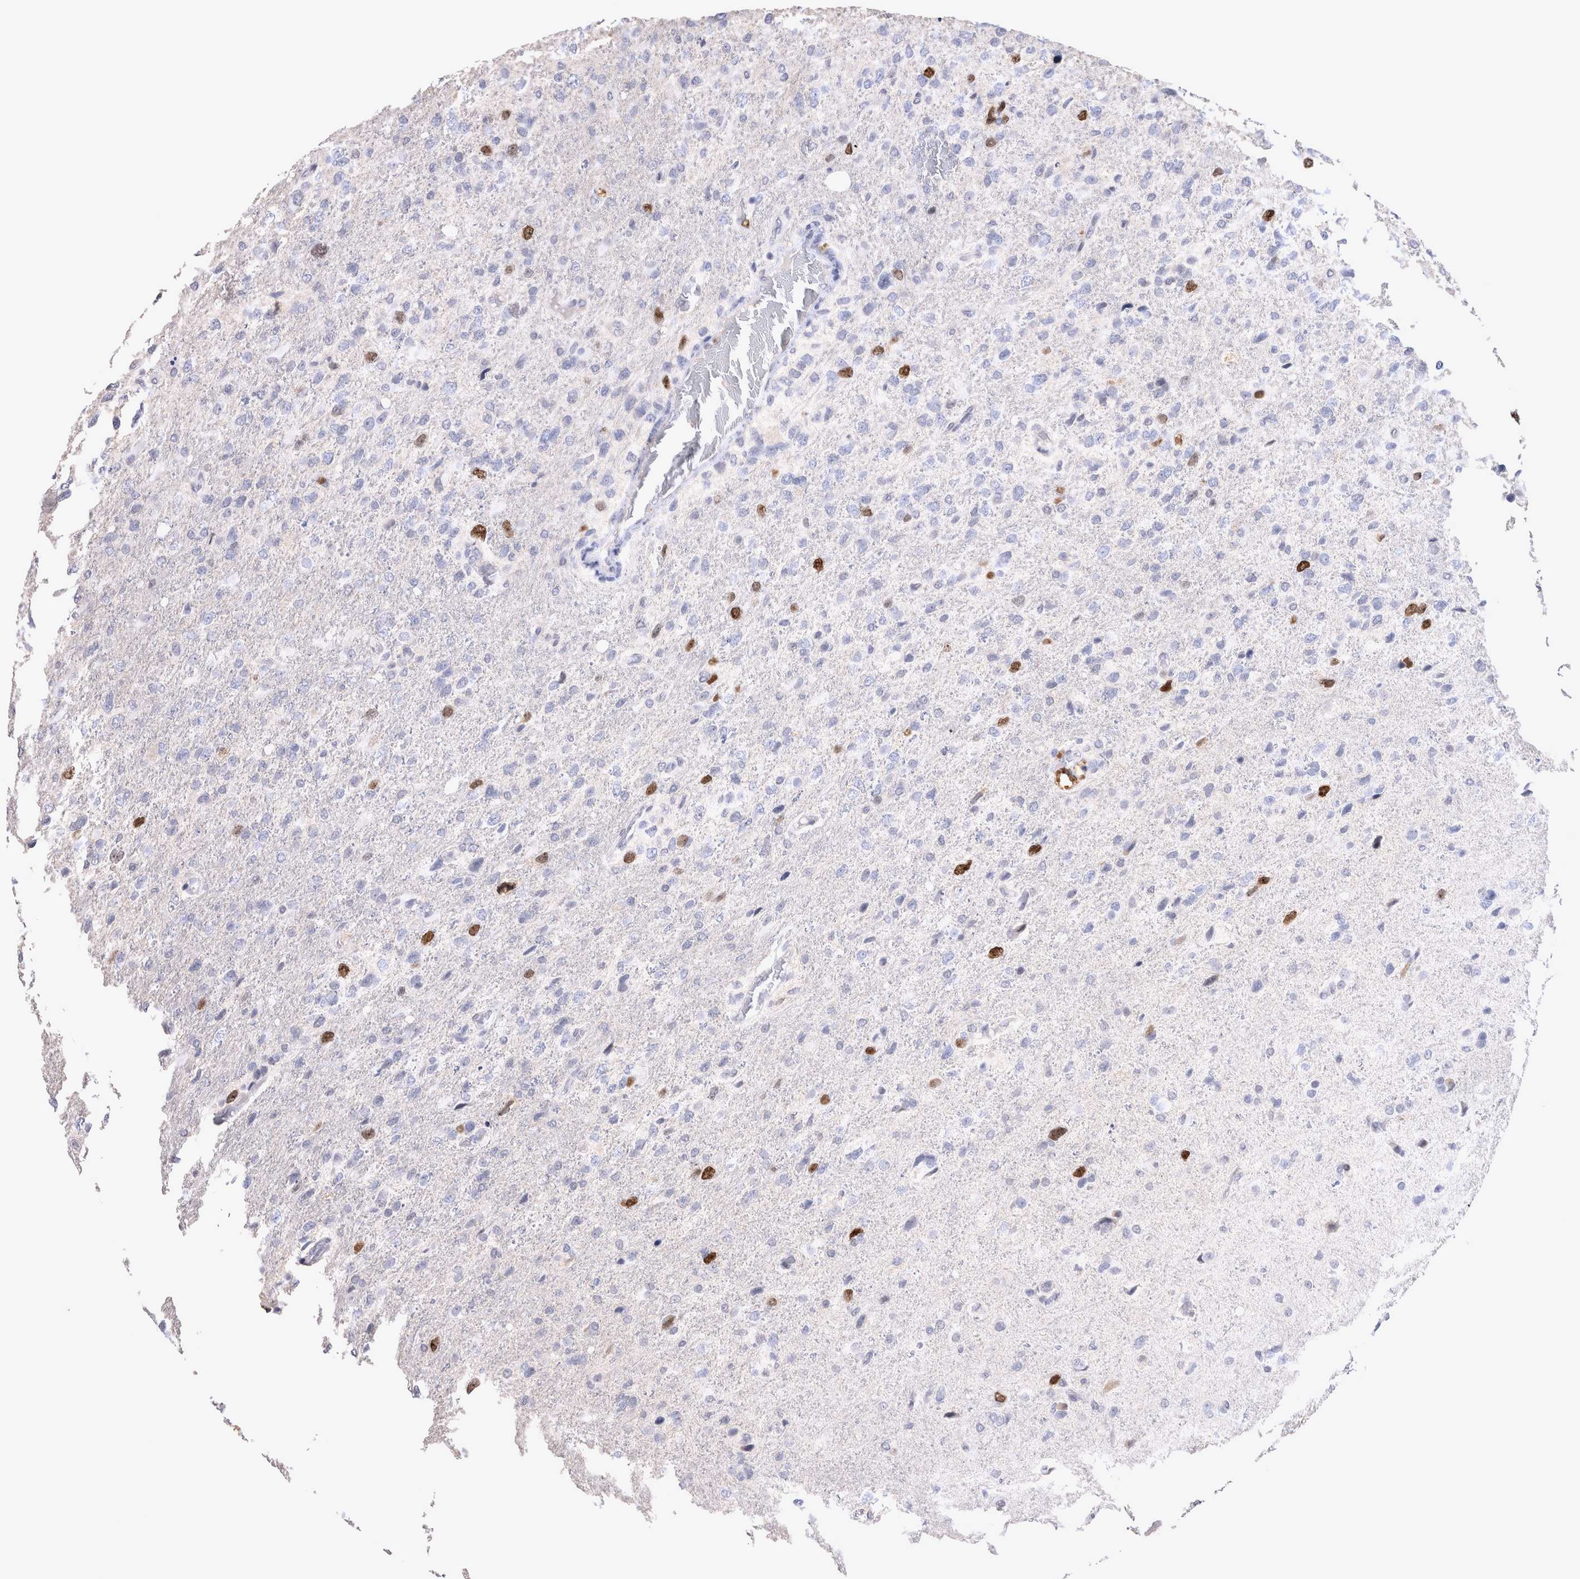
{"staining": {"intensity": "moderate", "quantity": "<25%", "location": "nuclear"}, "tissue": "glioma", "cell_type": "Tumor cells", "image_type": "cancer", "snomed": [{"axis": "morphology", "description": "Glioma, malignant, High grade"}, {"axis": "topography", "description": "Brain"}], "caption": "Protein expression analysis of high-grade glioma (malignant) reveals moderate nuclear positivity in approximately <25% of tumor cells. Nuclei are stained in blue.", "gene": "KIF18B", "patient": {"sex": "female", "age": 58}}